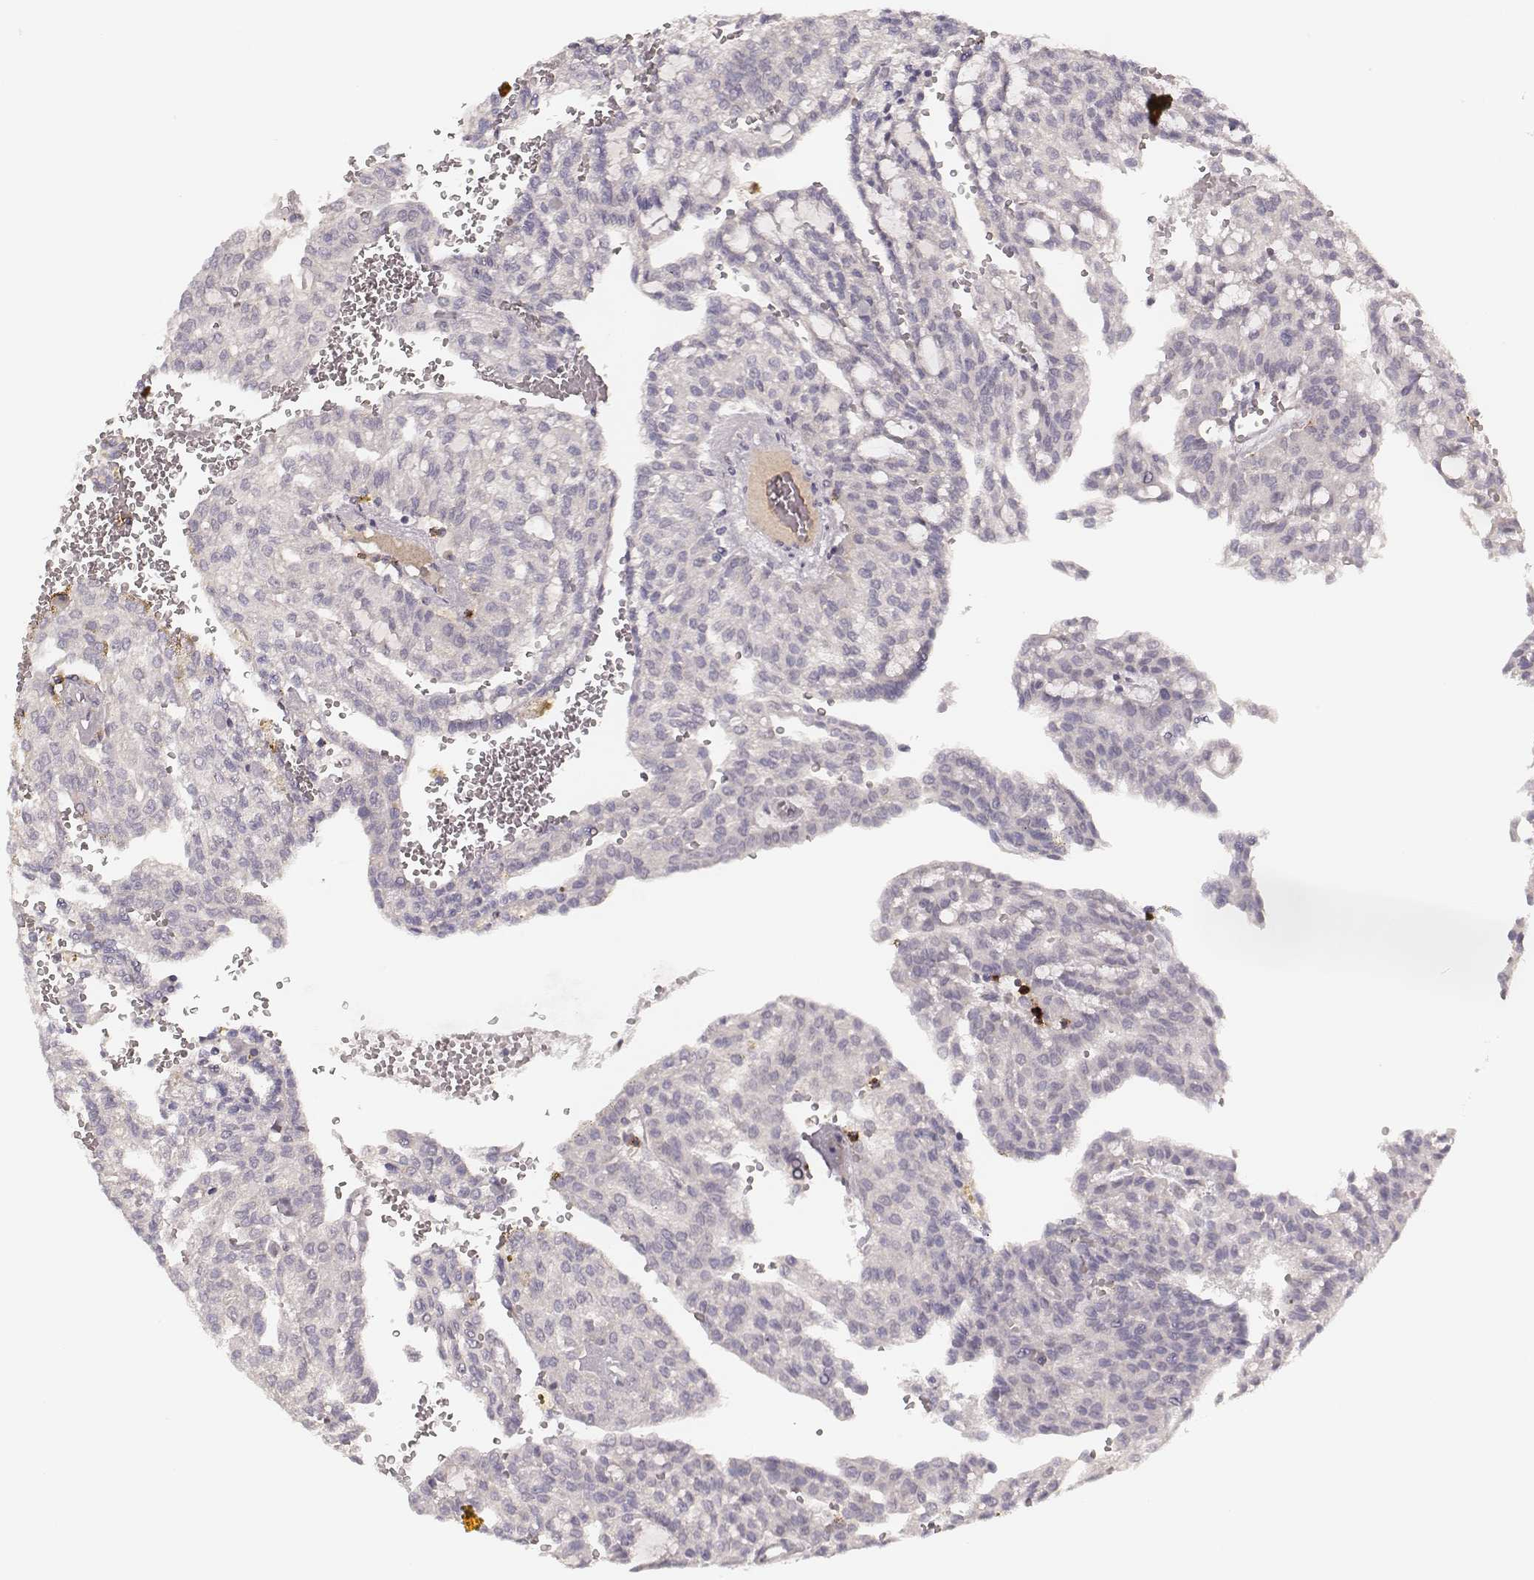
{"staining": {"intensity": "negative", "quantity": "none", "location": "none"}, "tissue": "renal cancer", "cell_type": "Tumor cells", "image_type": "cancer", "snomed": [{"axis": "morphology", "description": "Adenocarcinoma, NOS"}, {"axis": "topography", "description": "Kidney"}], "caption": "This is an immunohistochemistry (IHC) image of human renal cancer (adenocarcinoma). There is no staining in tumor cells.", "gene": "CD8A", "patient": {"sex": "male", "age": 63}}